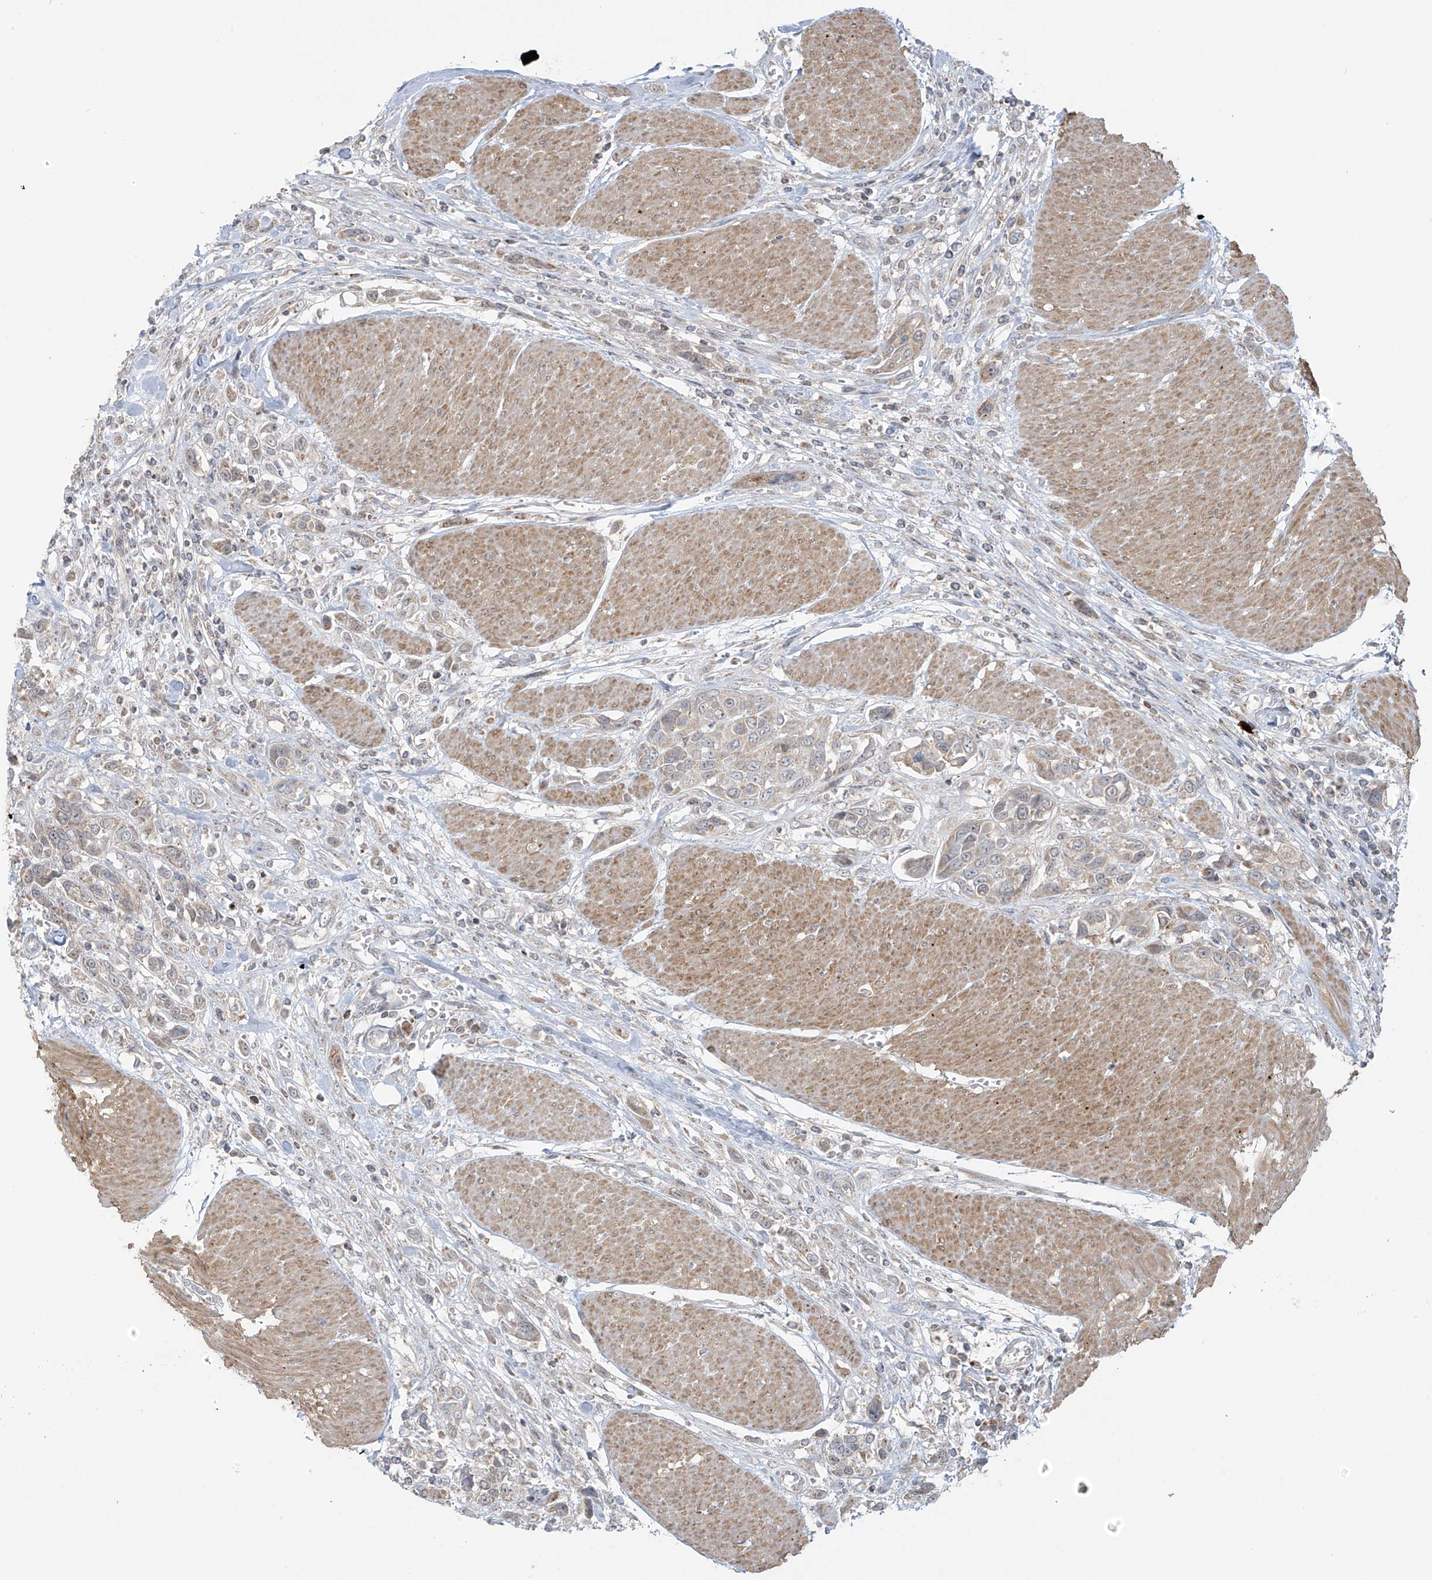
{"staining": {"intensity": "negative", "quantity": "none", "location": "none"}, "tissue": "urothelial cancer", "cell_type": "Tumor cells", "image_type": "cancer", "snomed": [{"axis": "morphology", "description": "Urothelial carcinoma, High grade"}, {"axis": "topography", "description": "Urinary bladder"}], "caption": "Immunohistochemistry image of urothelial carcinoma (high-grade) stained for a protein (brown), which exhibits no expression in tumor cells. (DAB (3,3'-diaminobenzidine) IHC, high magnification).", "gene": "HDDC2", "patient": {"sex": "male", "age": 50}}